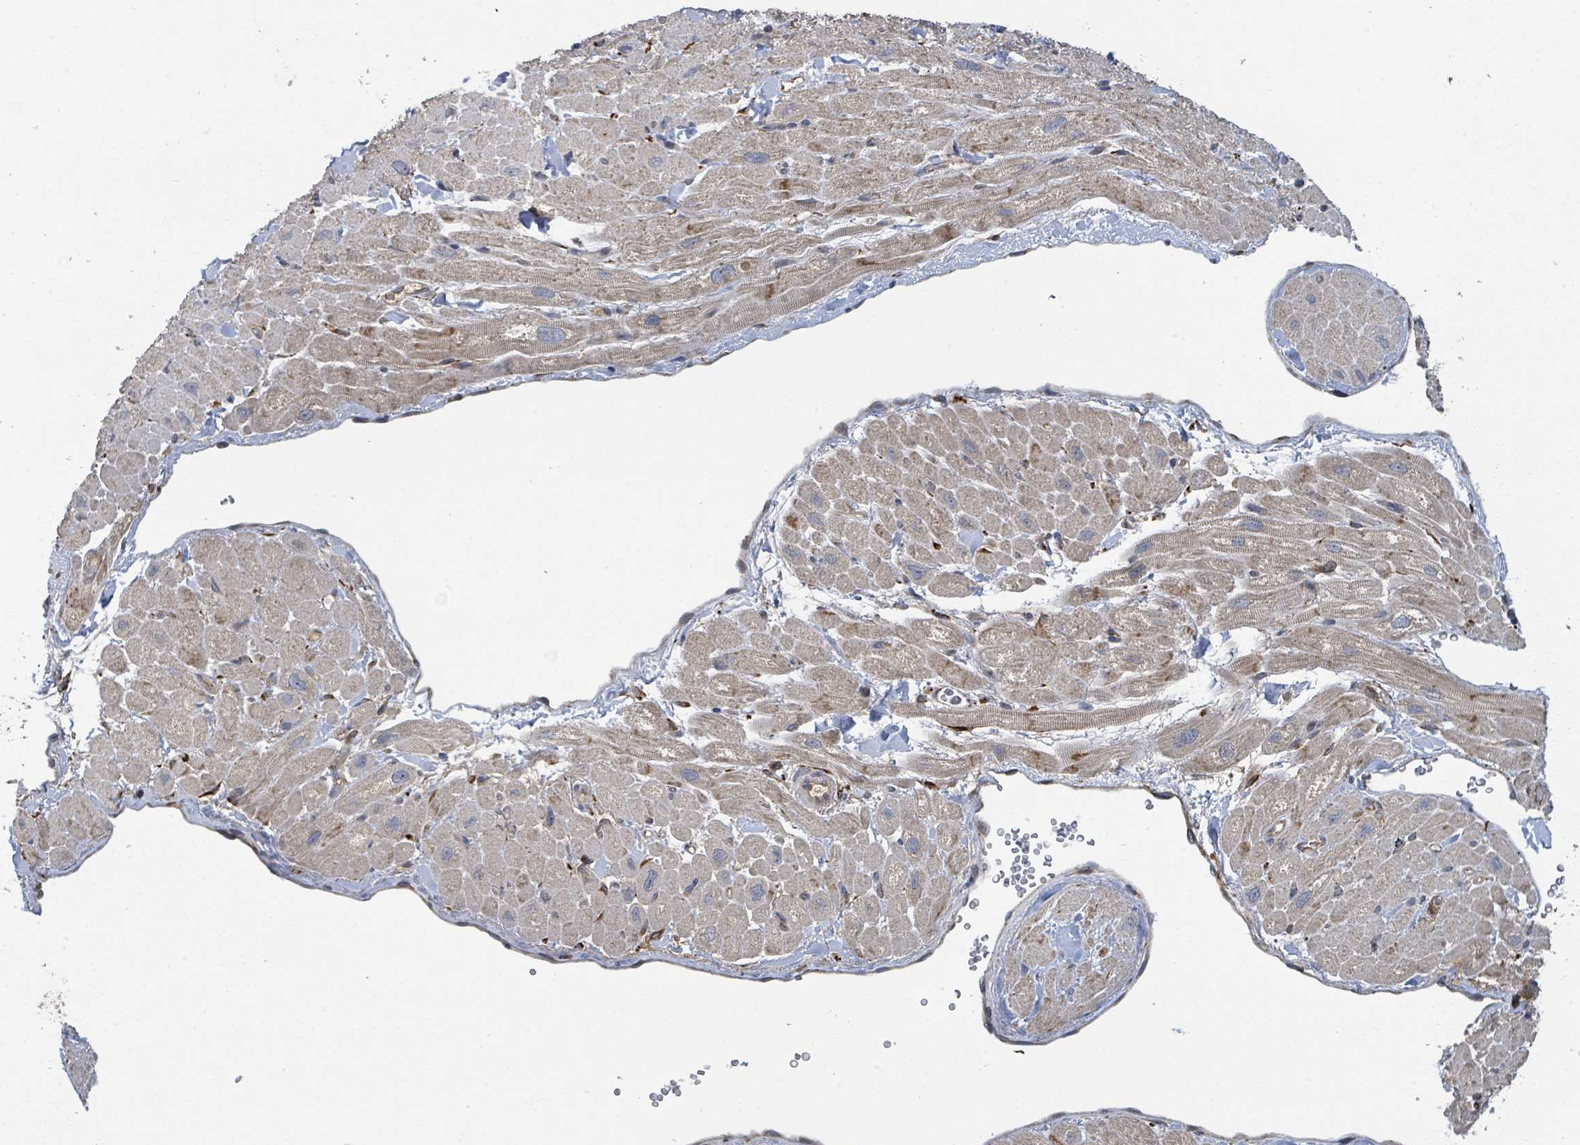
{"staining": {"intensity": "weak", "quantity": "25%-75%", "location": "cytoplasmic/membranous"}, "tissue": "heart muscle", "cell_type": "Cardiomyocytes", "image_type": "normal", "snomed": [{"axis": "morphology", "description": "Normal tissue, NOS"}, {"axis": "topography", "description": "Heart"}], "caption": "Protein expression analysis of unremarkable heart muscle exhibits weak cytoplasmic/membranous positivity in approximately 25%-75% of cardiomyocytes. The staining was performed using DAB (3,3'-diaminobenzidine), with brown indicating positive protein expression. Nuclei are stained blue with hematoxylin.", "gene": "CCDC121", "patient": {"sex": "male", "age": 65}}